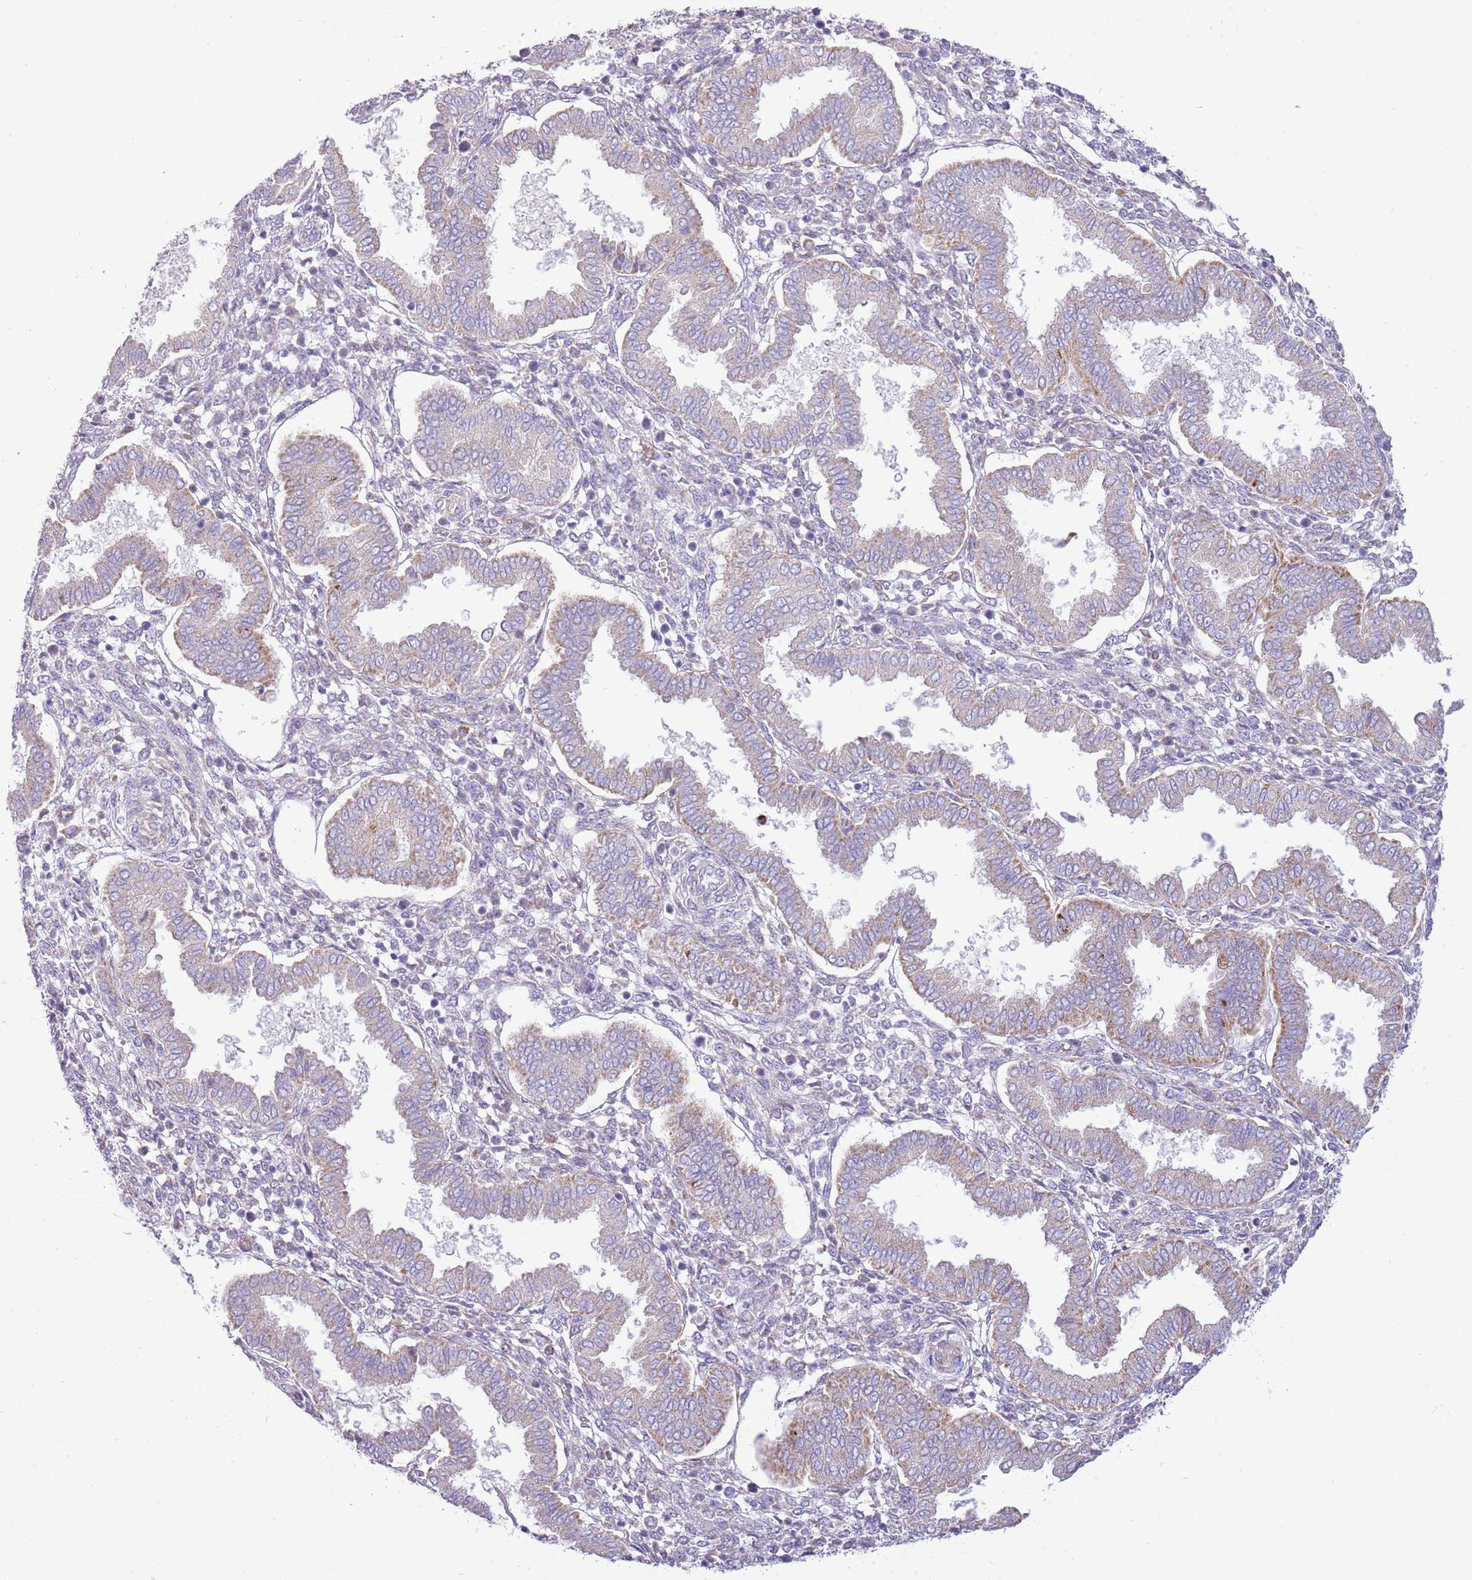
{"staining": {"intensity": "negative", "quantity": "none", "location": "none"}, "tissue": "endometrium", "cell_type": "Cells in endometrial stroma", "image_type": "normal", "snomed": [{"axis": "morphology", "description": "Normal tissue, NOS"}, {"axis": "topography", "description": "Endometrium"}], "caption": "Immunohistochemistry (IHC) histopathology image of normal endometrium: human endometrium stained with DAB reveals no significant protein staining in cells in endometrial stroma. (Brightfield microscopy of DAB immunohistochemistry (IHC) at high magnification).", "gene": "OAZ2", "patient": {"sex": "female", "age": 24}}